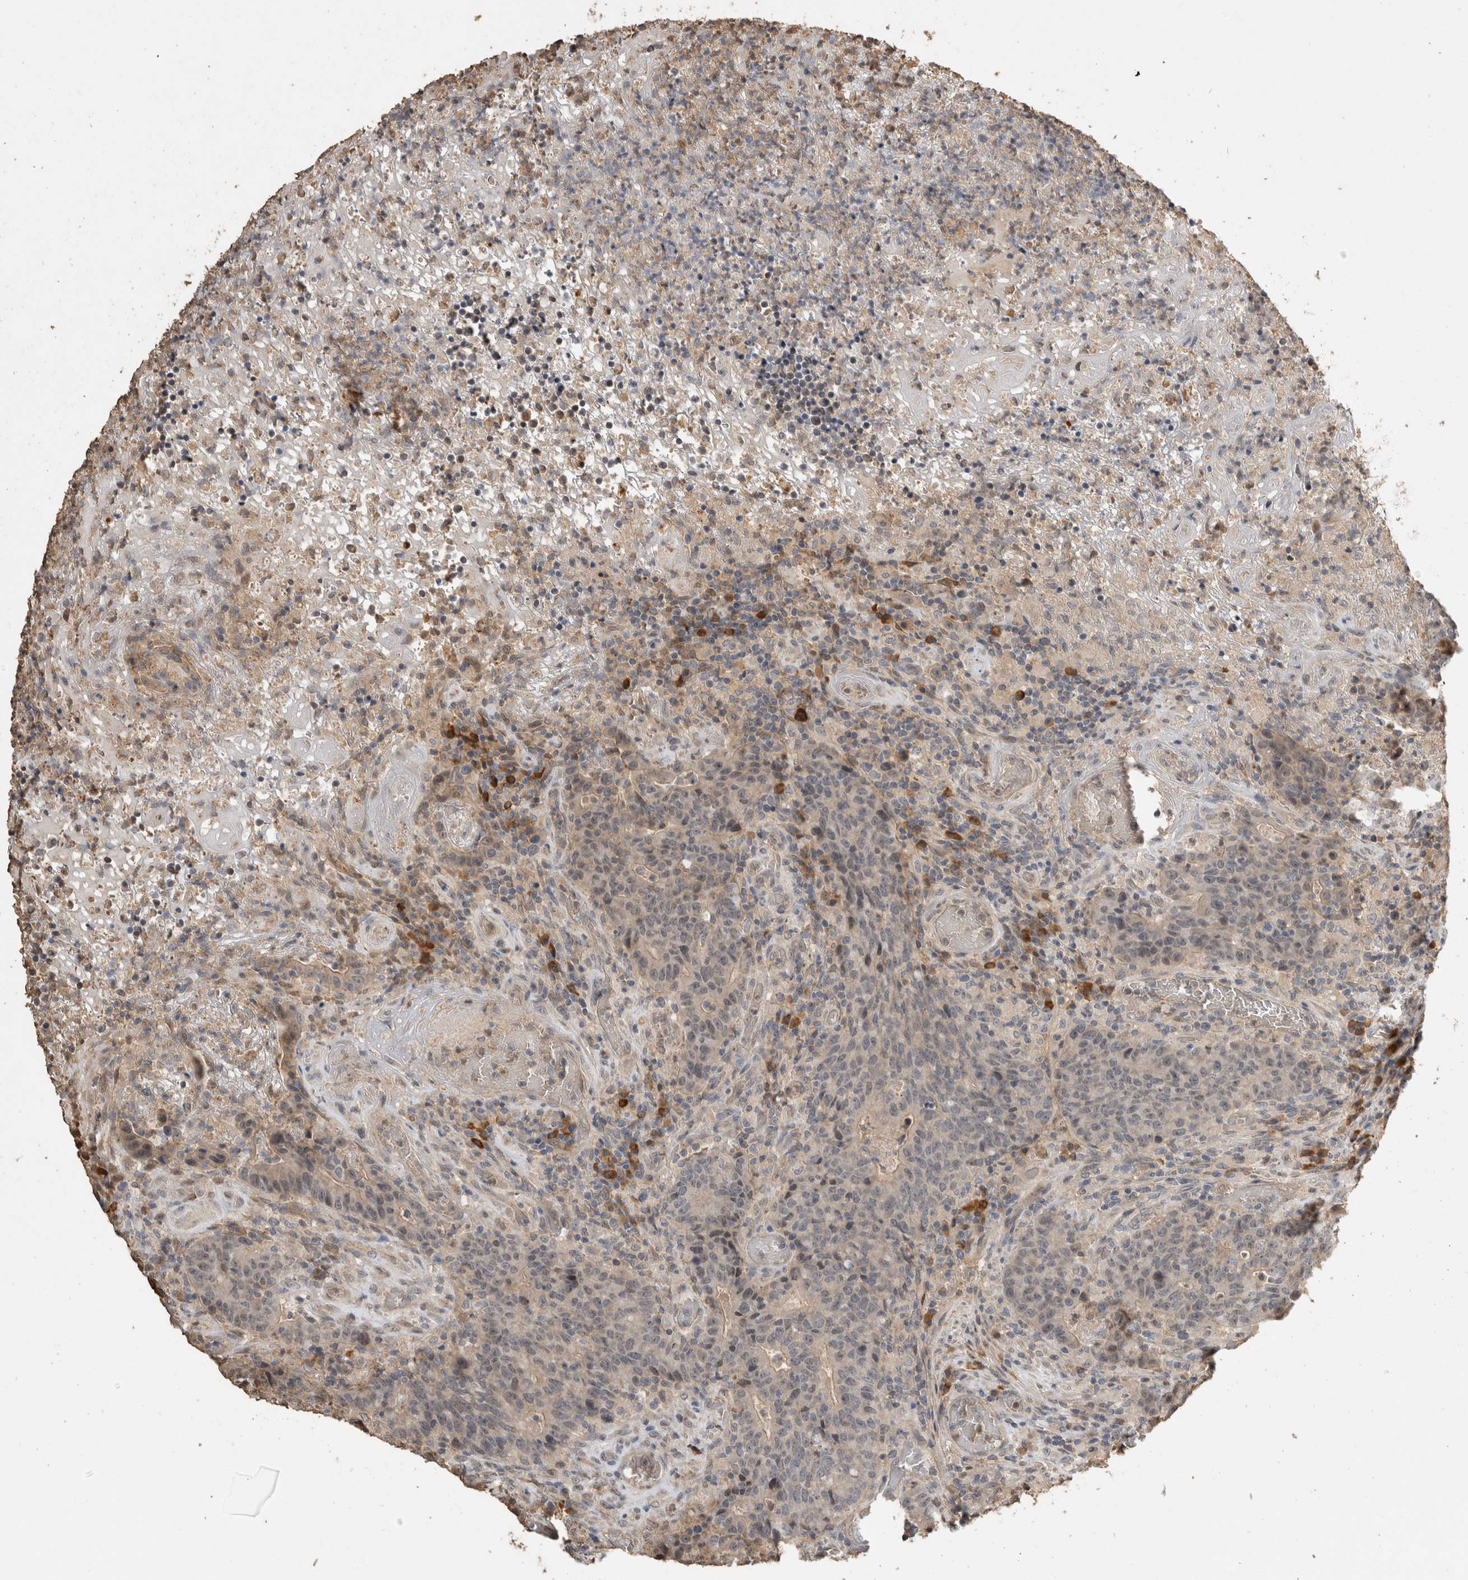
{"staining": {"intensity": "negative", "quantity": "none", "location": "none"}, "tissue": "colorectal cancer", "cell_type": "Tumor cells", "image_type": "cancer", "snomed": [{"axis": "morphology", "description": "Adenocarcinoma, NOS"}, {"axis": "topography", "description": "Colon"}], "caption": "A micrograph of colorectal adenocarcinoma stained for a protein shows no brown staining in tumor cells. Nuclei are stained in blue.", "gene": "RHPN1", "patient": {"sex": "female", "age": 75}}